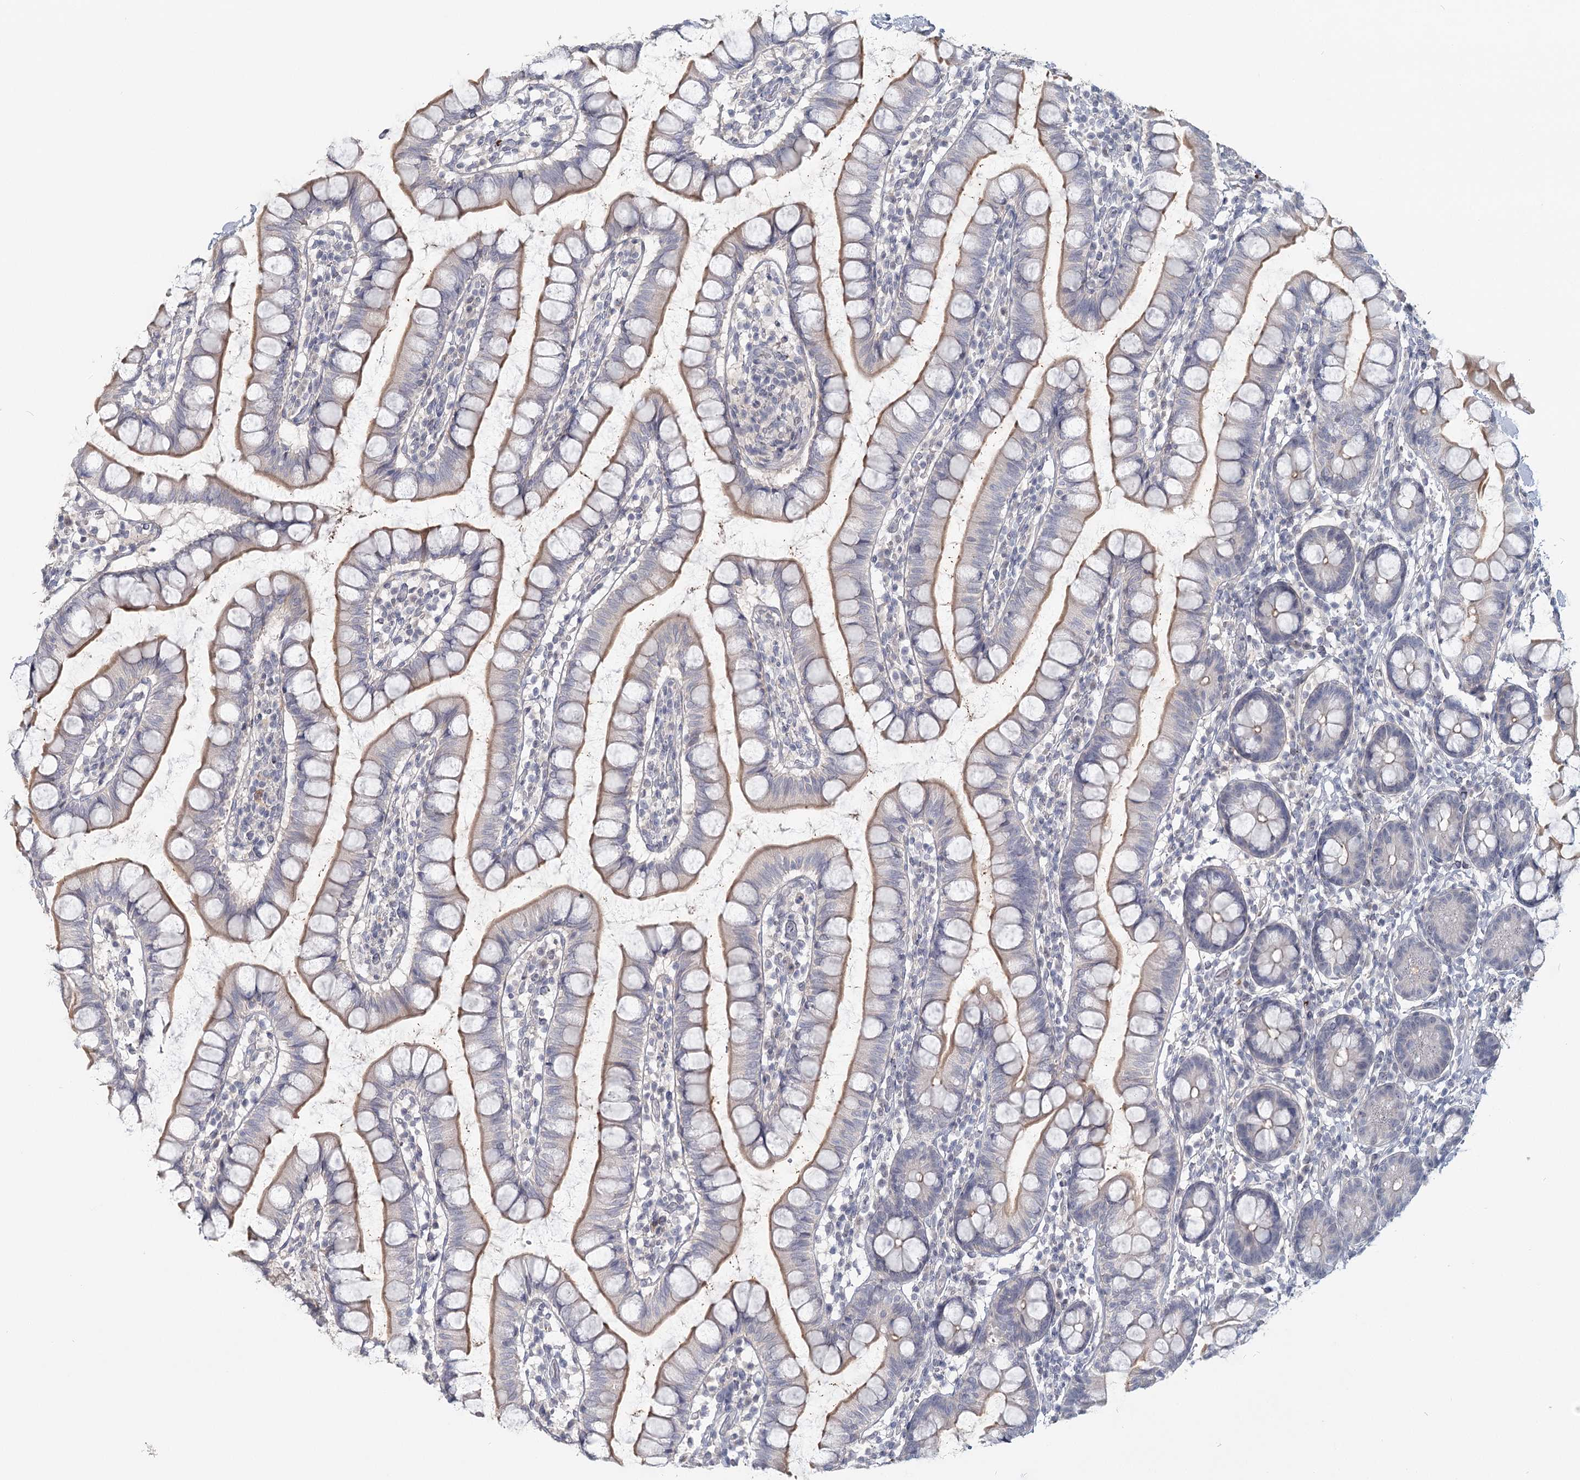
{"staining": {"intensity": "moderate", "quantity": "25%-75%", "location": "cytoplasmic/membranous"}, "tissue": "small intestine", "cell_type": "Glandular cells", "image_type": "normal", "snomed": [{"axis": "morphology", "description": "Normal tissue, NOS"}, {"axis": "topography", "description": "Small intestine"}], "caption": "The image exhibits staining of benign small intestine, revealing moderate cytoplasmic/membranous protein positivity (brown color) within glandular cells. Immunohistochemistry (ihc) stains the protein of interest in brown and the nuclei are stained blue.", "gene": "USP11", "patient": {"sex": "female", "age": 84}}